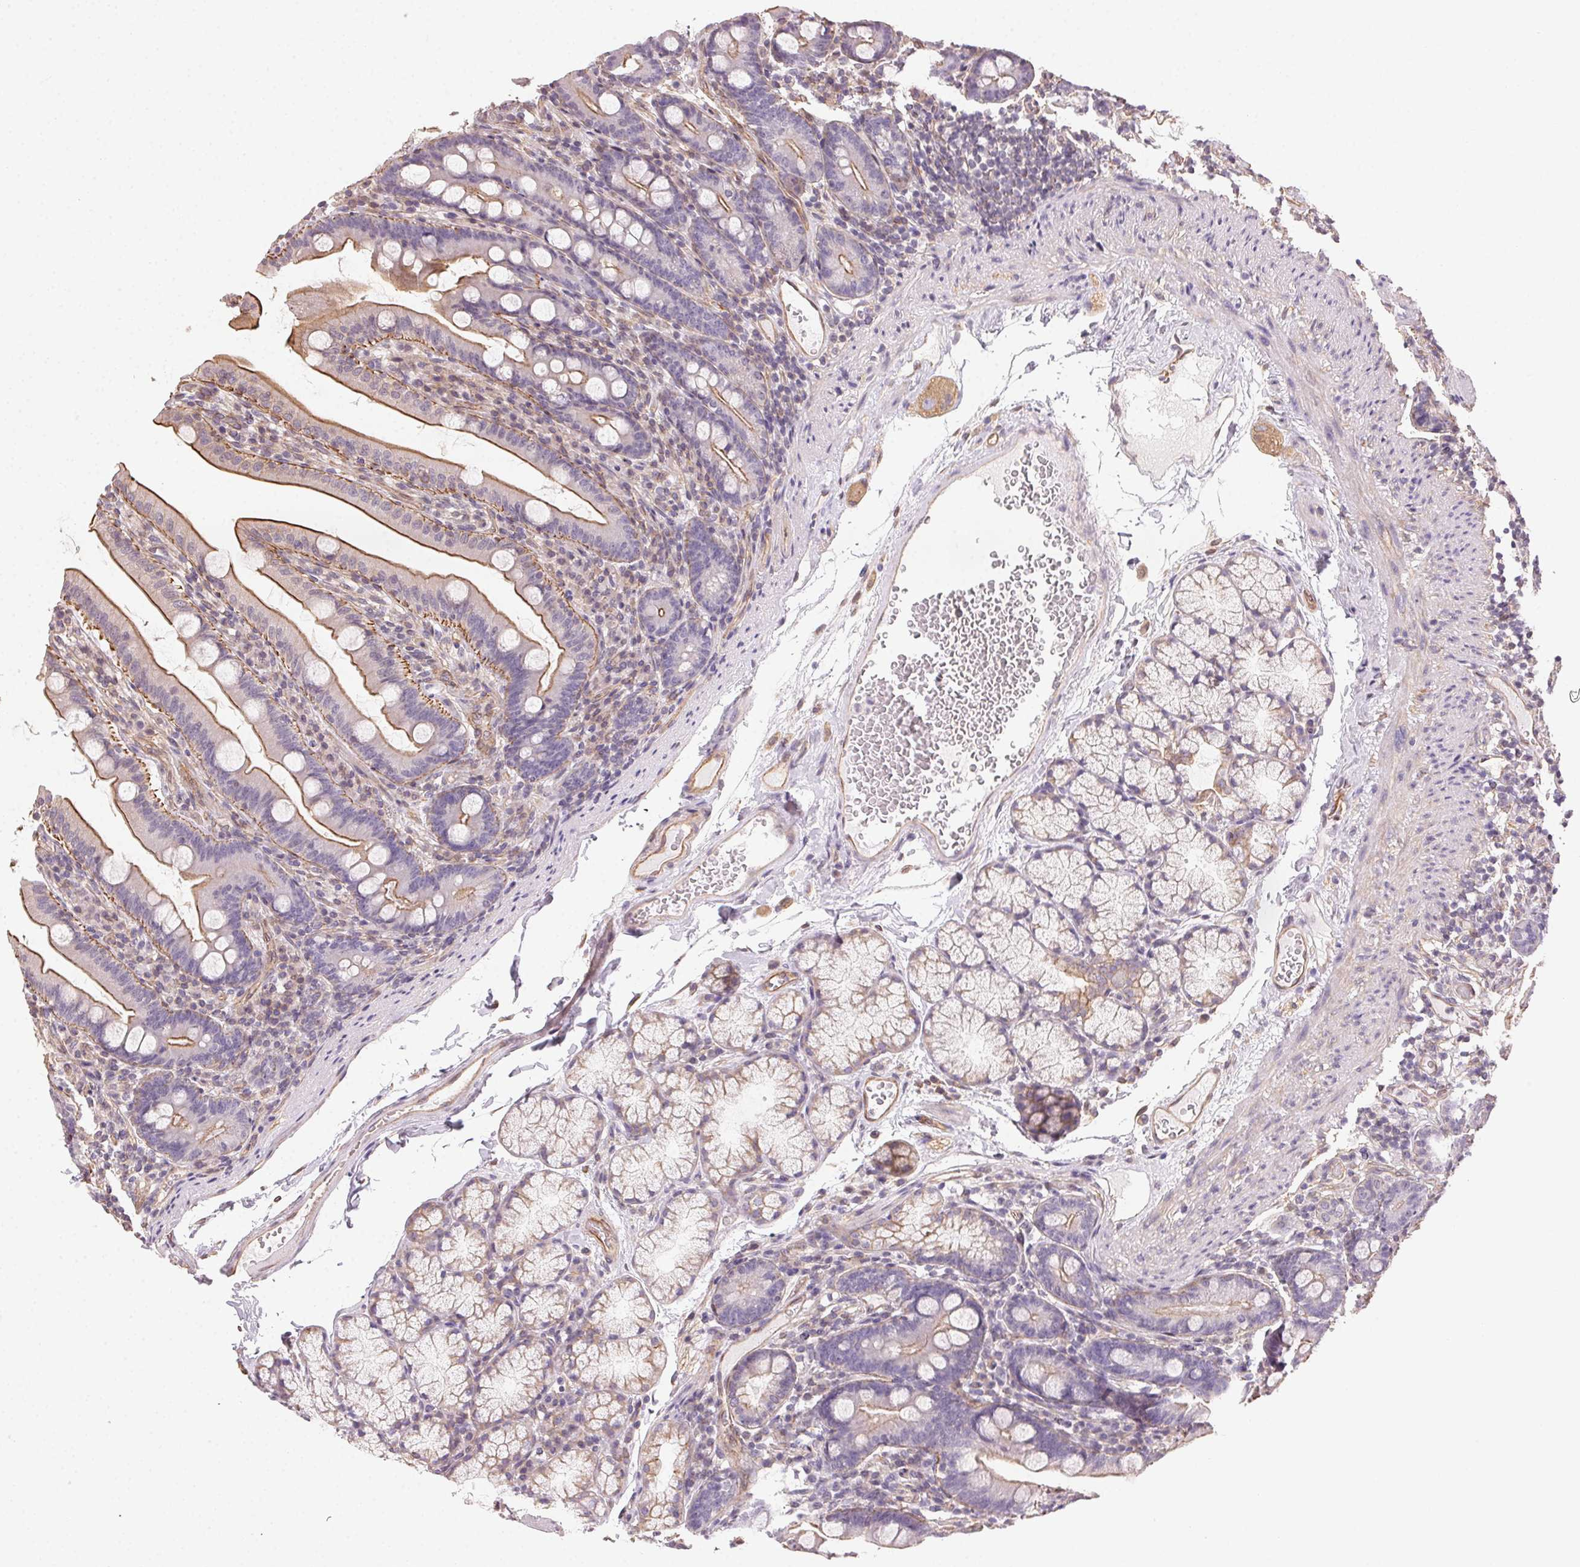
{"staining": {"intensity": "moderate", "quantity": "25%-75%", "location": "cytoplasmic/membranous"}, "tissue": "duodenum", "cell_type": "Glandular cells", "image_type": "normal", "snomed": [{"axis": "morphology", "description": "Normal tissue, NOS"}, {"axis": "topography", "description": "Duodenum"}], "caption": "Protein analysis of unremarkable duodenum displays moderate cytoplasmic/membranous expression in approximately 25%-75% of glandular cells. The protein is shown in brown color, while the nuclei are stained blue.", "gene": "PLA2G4F", "patient": {"sex": "female", "age": 67}}